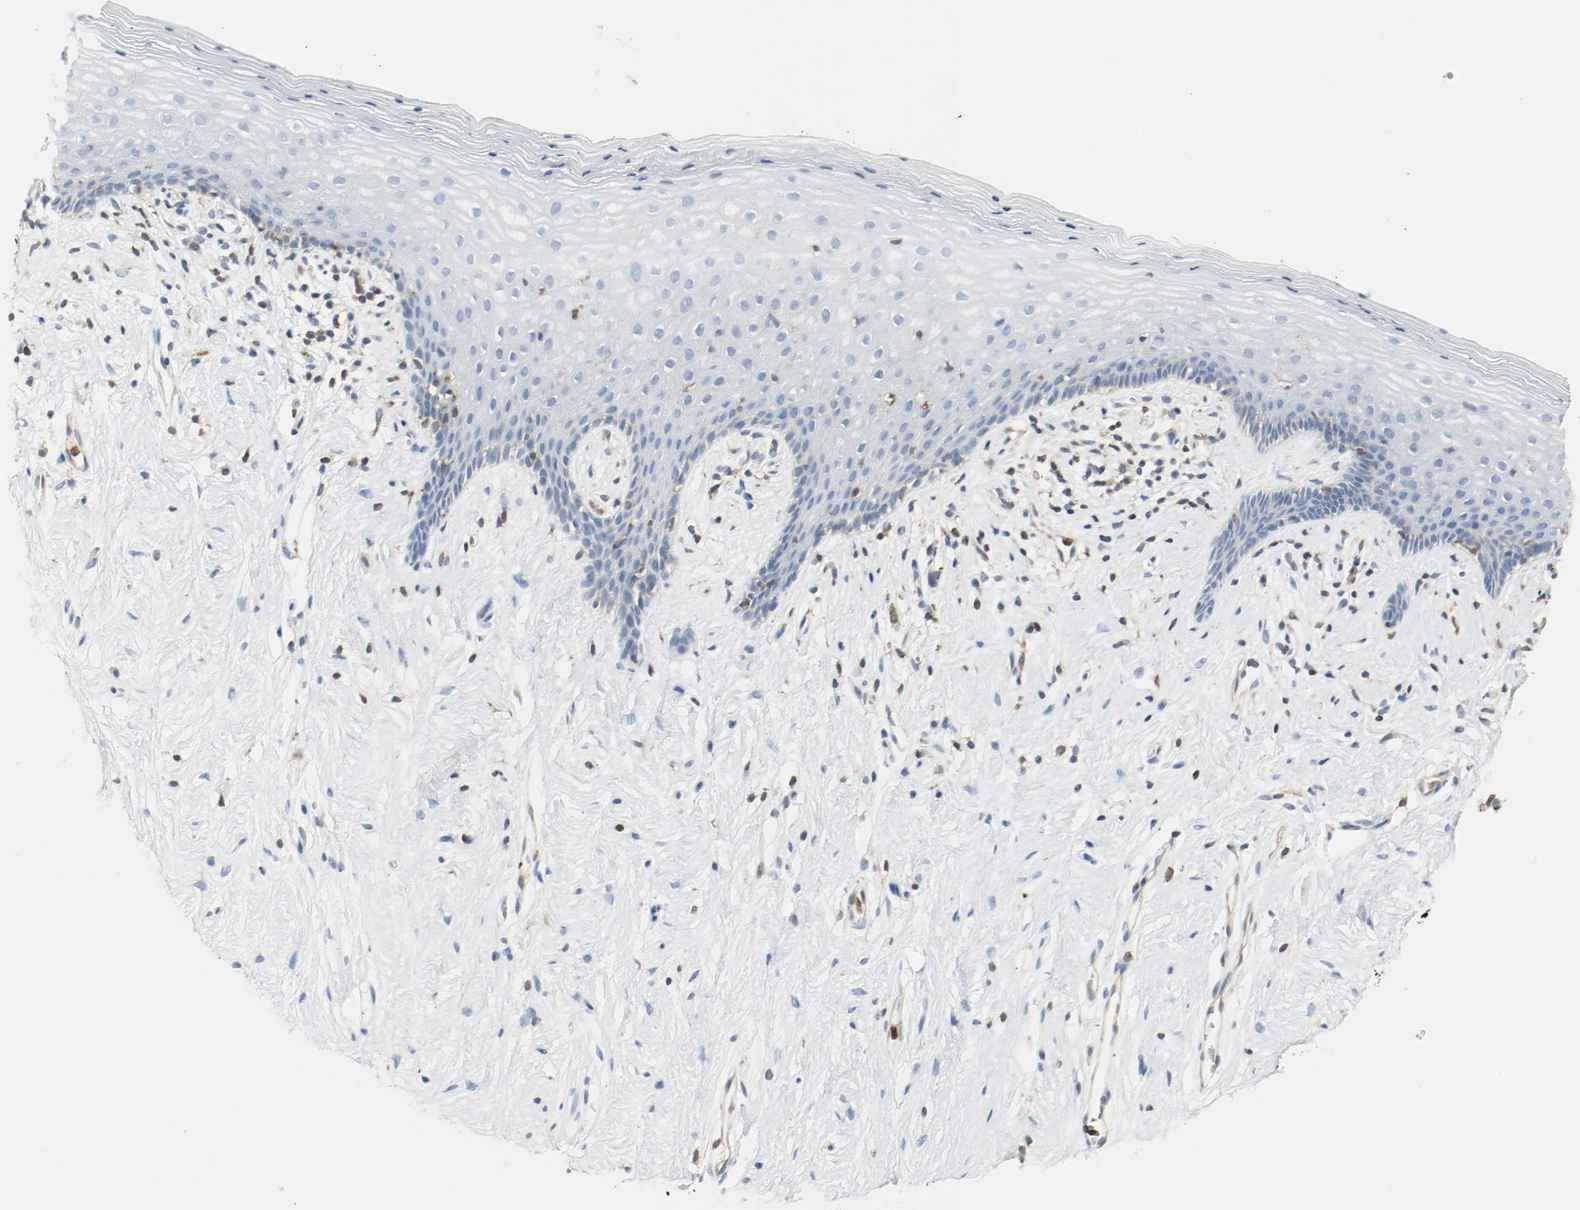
{"staining": {"intensity": "negative", "quantity": "none", "location": "none"}, "tissue": "vagina", "cell_type": "Squamous epithelial cells", "image_type": "normal", "snomed": [{"axis": "morphology", "description": "Normal tissue, NOS"}, {"axis": "topography", "description": "Vagina"}], "caption": "IHC histopathology image of benign human vagina stained for a protein (brown), which exhibits no positivity in squamous epithelial cells.", "gene": "ARPC1B", "patient": {"sex": "female", "age": 44}}